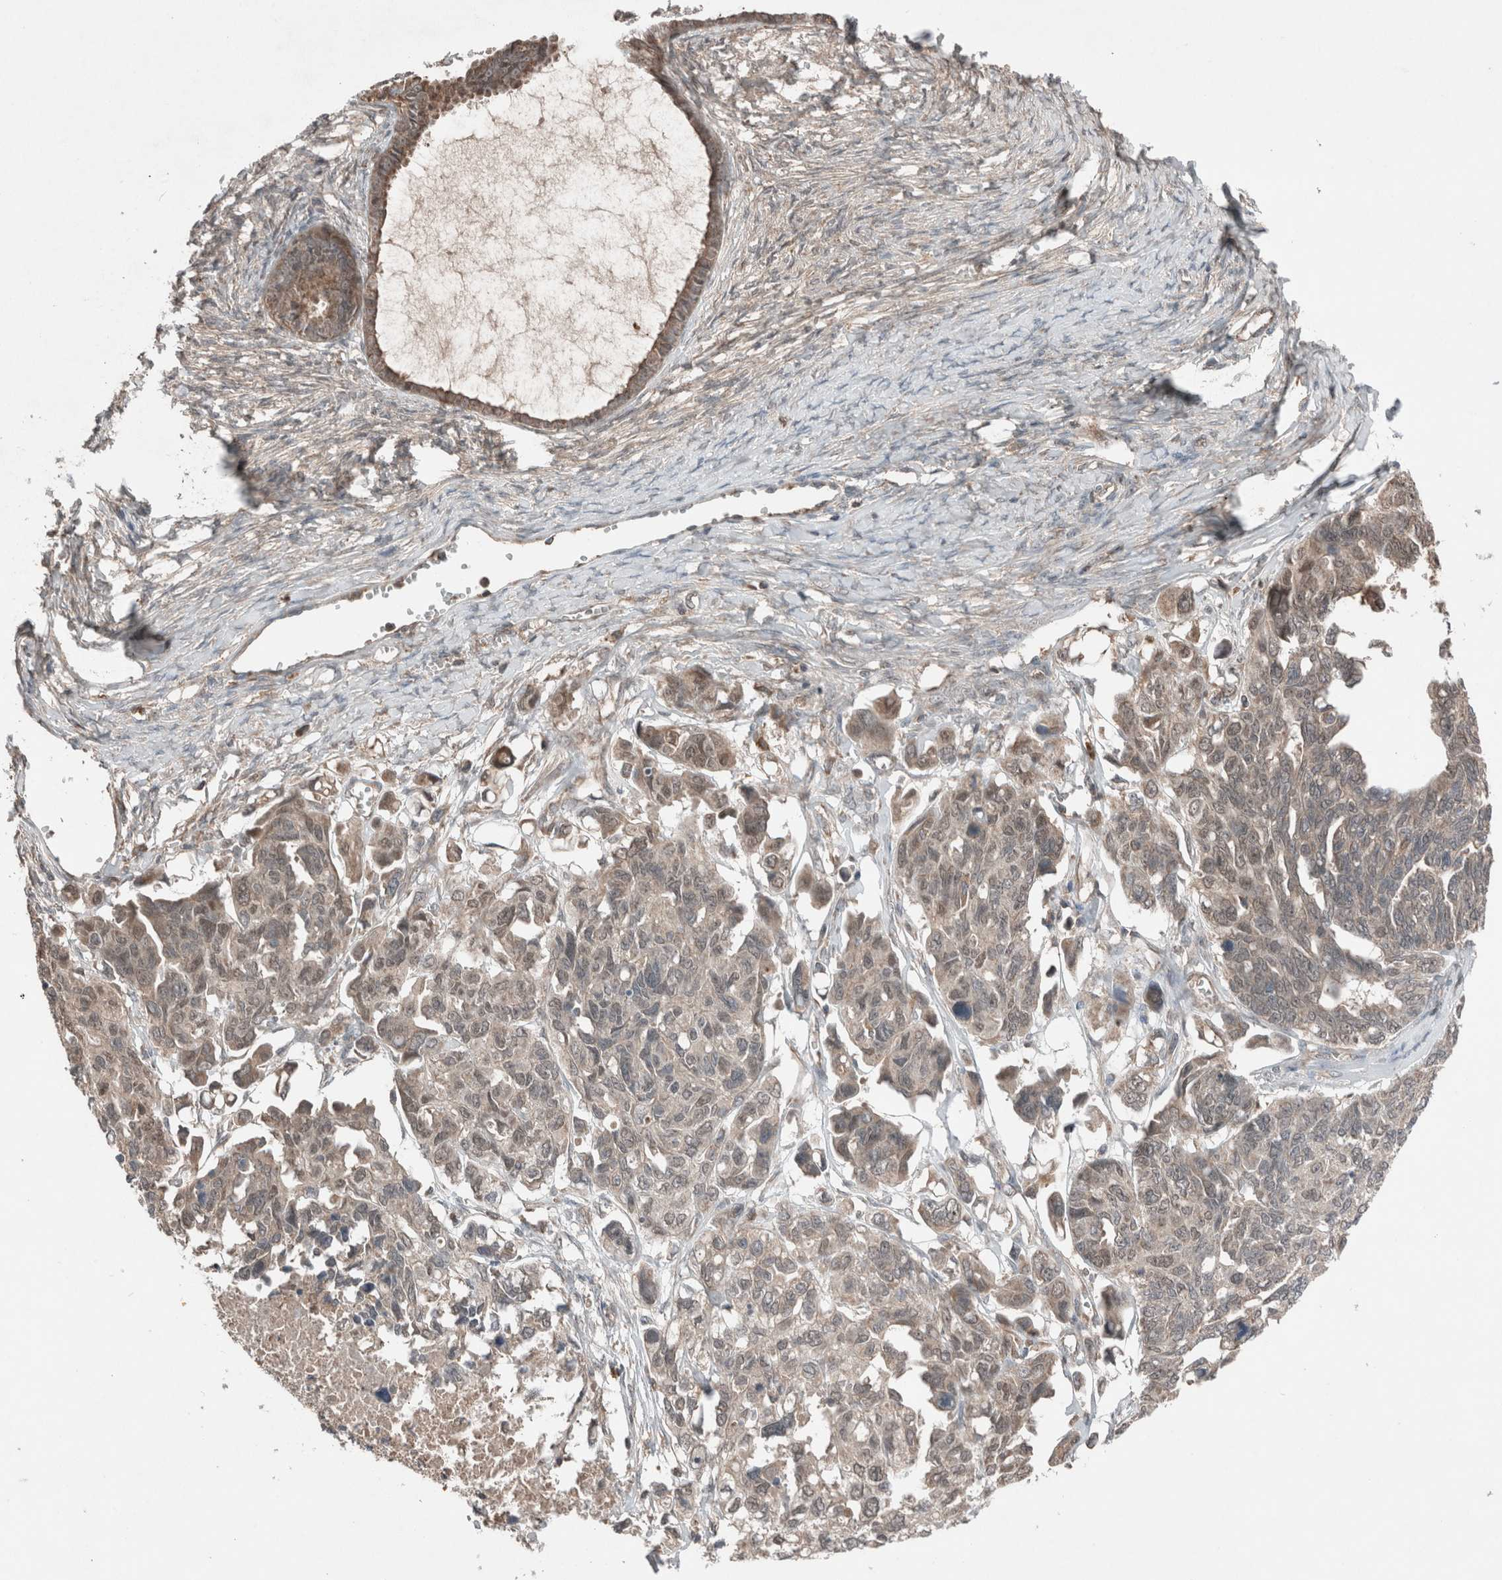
{"staining": {"intensity": "weak", "quantity": ">75%", "location": "cytoplasmic/membranous"}, "tissue": "ovarian cancer", "cell_type": "Tumor cells", "image_type": "cancer", "snomed": [{"axis": "morphology", "description": "Cystadenocarcinoma, serous, NOS"}, {"axis": "topography", "description": "Ovary"}], "caption": "This histopathology image displays ovarian serous cystadenocarcinoma stained with IHC to label a protein in brown. The cytoplasmic/membranous of tumor cells show weak positivity for the protein. Nuclei are counter-stained blue.", "gene": "KLK14", "patient": {"sex": "female", "age": 79}}